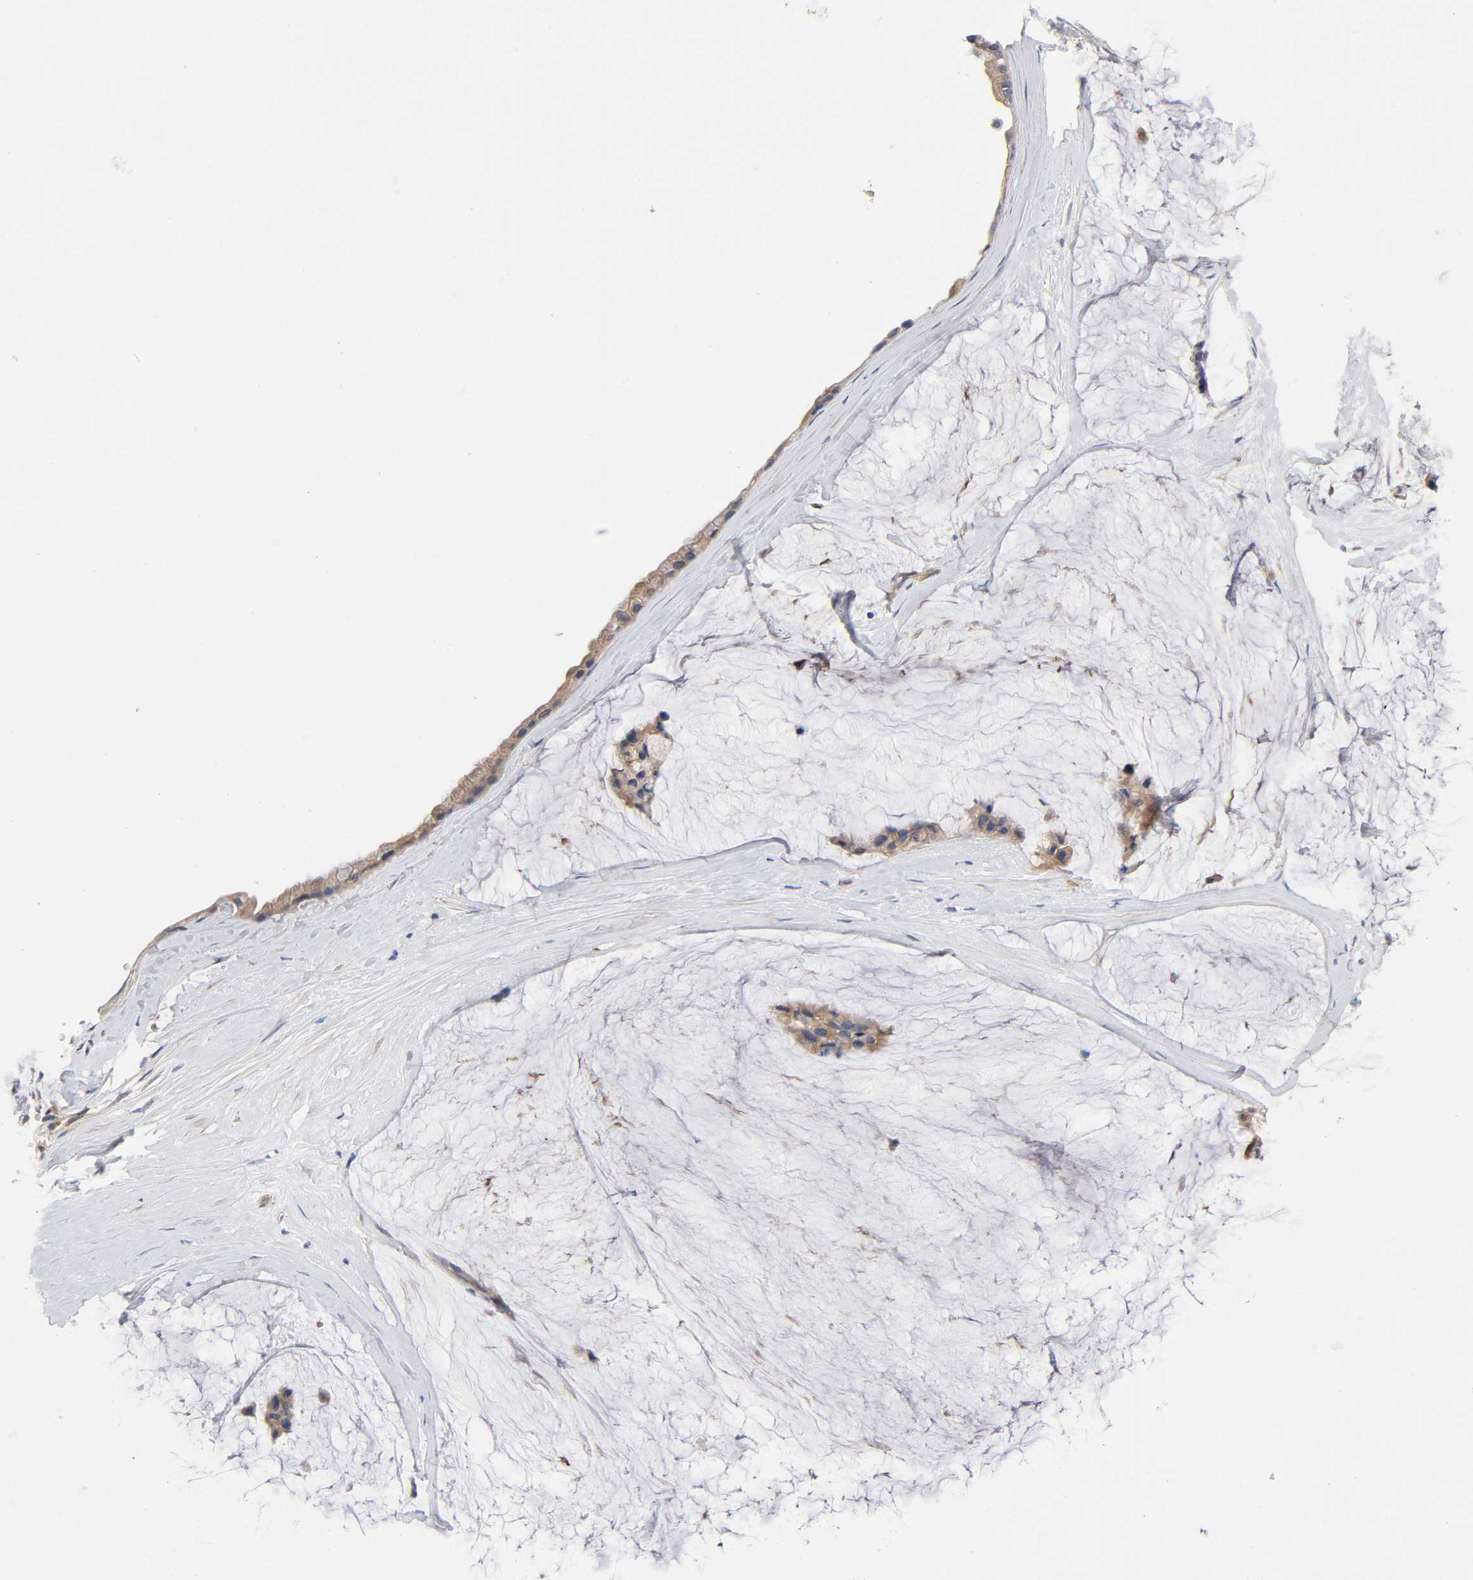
{"staining": {"intensity": "weak", "quantity": ">75%", "location": "cytoplasmic/membranous"}, "tissue": "ovarian cancer", "cell_type": "Tumor cells", "image_type": "cancer", "snomed": [{"axis": "morphology", "description": "Cystadenocarcinoma, mucinous, NOS"}, {"axis": "topography", "description": "Ovary"}], "caption": "High-power microscopy captured an immunohistochemistry photomicrograph of ovarian cancer (mucinous cystadenocarcinoma), revealing weak cytoplasmic/membranous expression in approximately >75% of tumor cells.", "gene": "RAB13", "patient": {"sex": "female", "age": 39}}